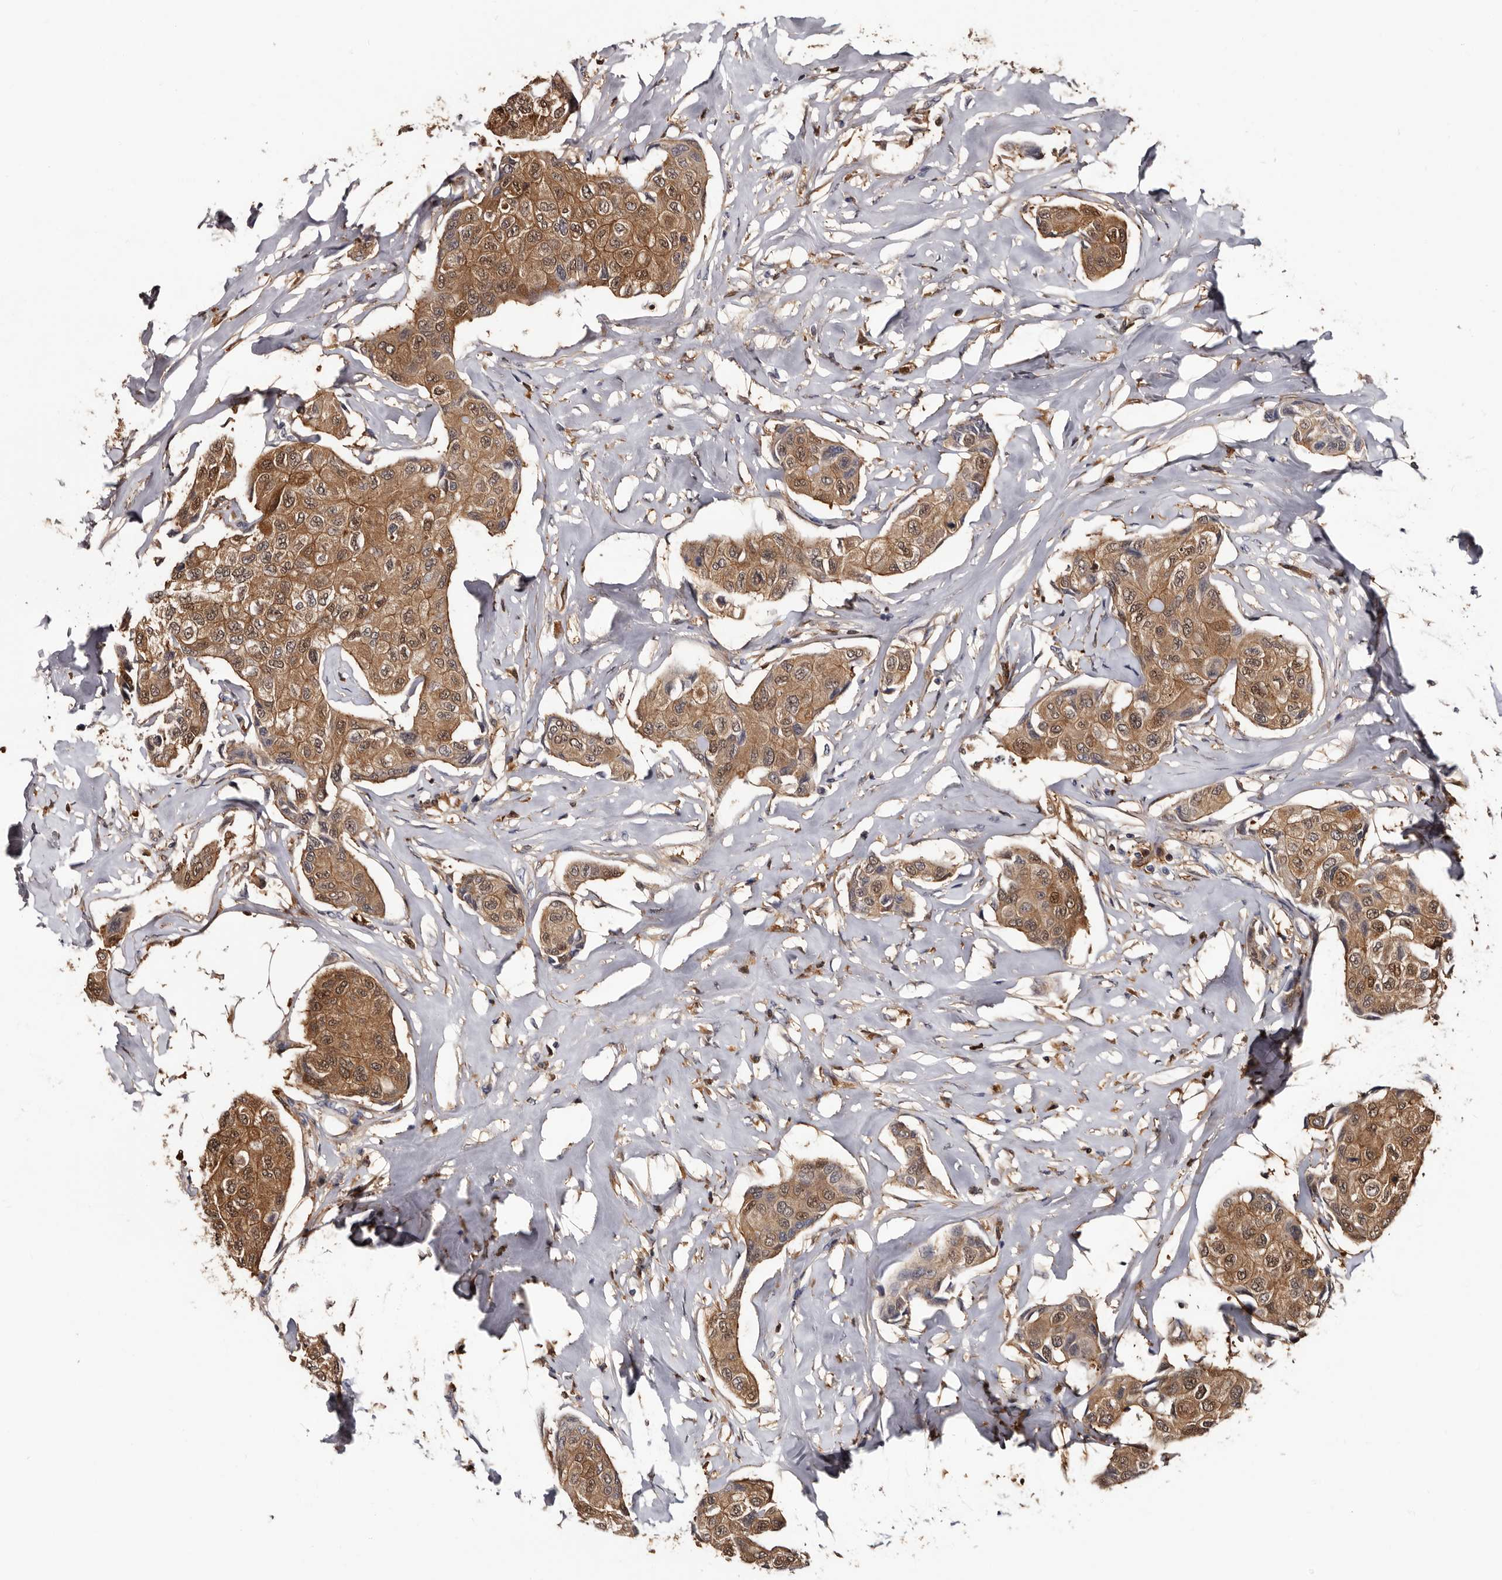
{"staining": {"intensity": "moderate", "quantity": ">75%", "location": "cytoplasmic/membranous,nuclear"}, "tissue": "breast cancer", "cell_type": "Tumor cells", "image_type": "cancer", "snomed": [{"axis": "morphology", "description": "Duct carcinoma"}, {"axis": "topography", "description": "Breast"}], "caption": "An image showing moderate cytoplasmic/membranous and nuclear expression in approximately >75% of tumor cells in infiltrating ductal carcinoma (breast), as visualized by brown immunohistochemical staining.", "gene": "DNPH1", "patient": {"sex": "female", "age": 80}}